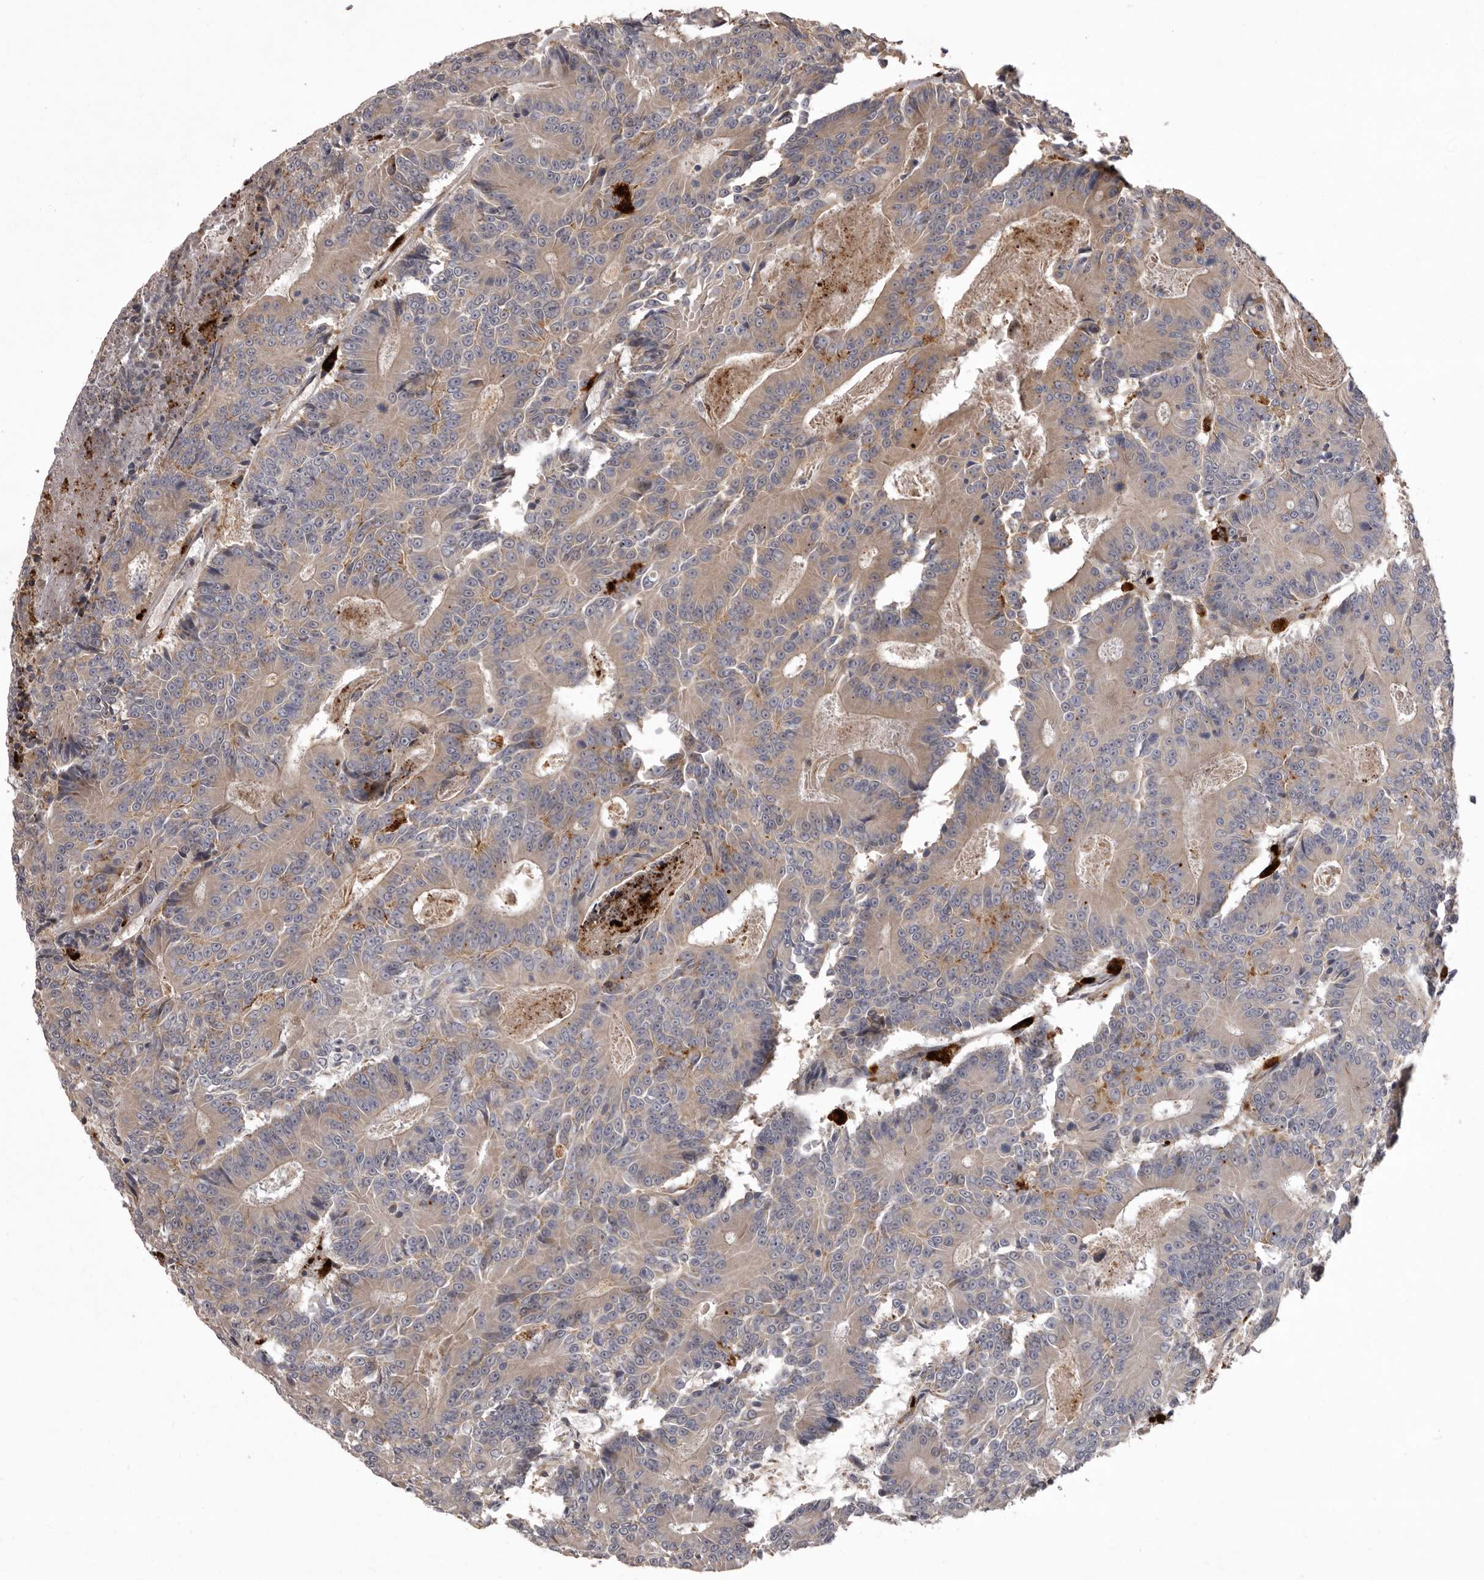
{"staining": {"intensity": "weak", "quantity": "25%-75%", "location": "cytoplasmic/membranous"}, "tissue": "colorectal cancer", "cell_type": "Tumor cells", "image_type": "cancer", "snomed": [{"axis": "morphology", "description": "Adenocarcinoma, NOS"}, {"axis": "topography", "description": "Colon"}], "caption": "This micrograph reveals IHC staining of adenocarcinoma (colorectal), with low weak cytoplasmic/membranous positivity in approximately 25%-75% of tumor cells.", "gene": "WDR47", "patient": {"sex": "male", "age": 83}}